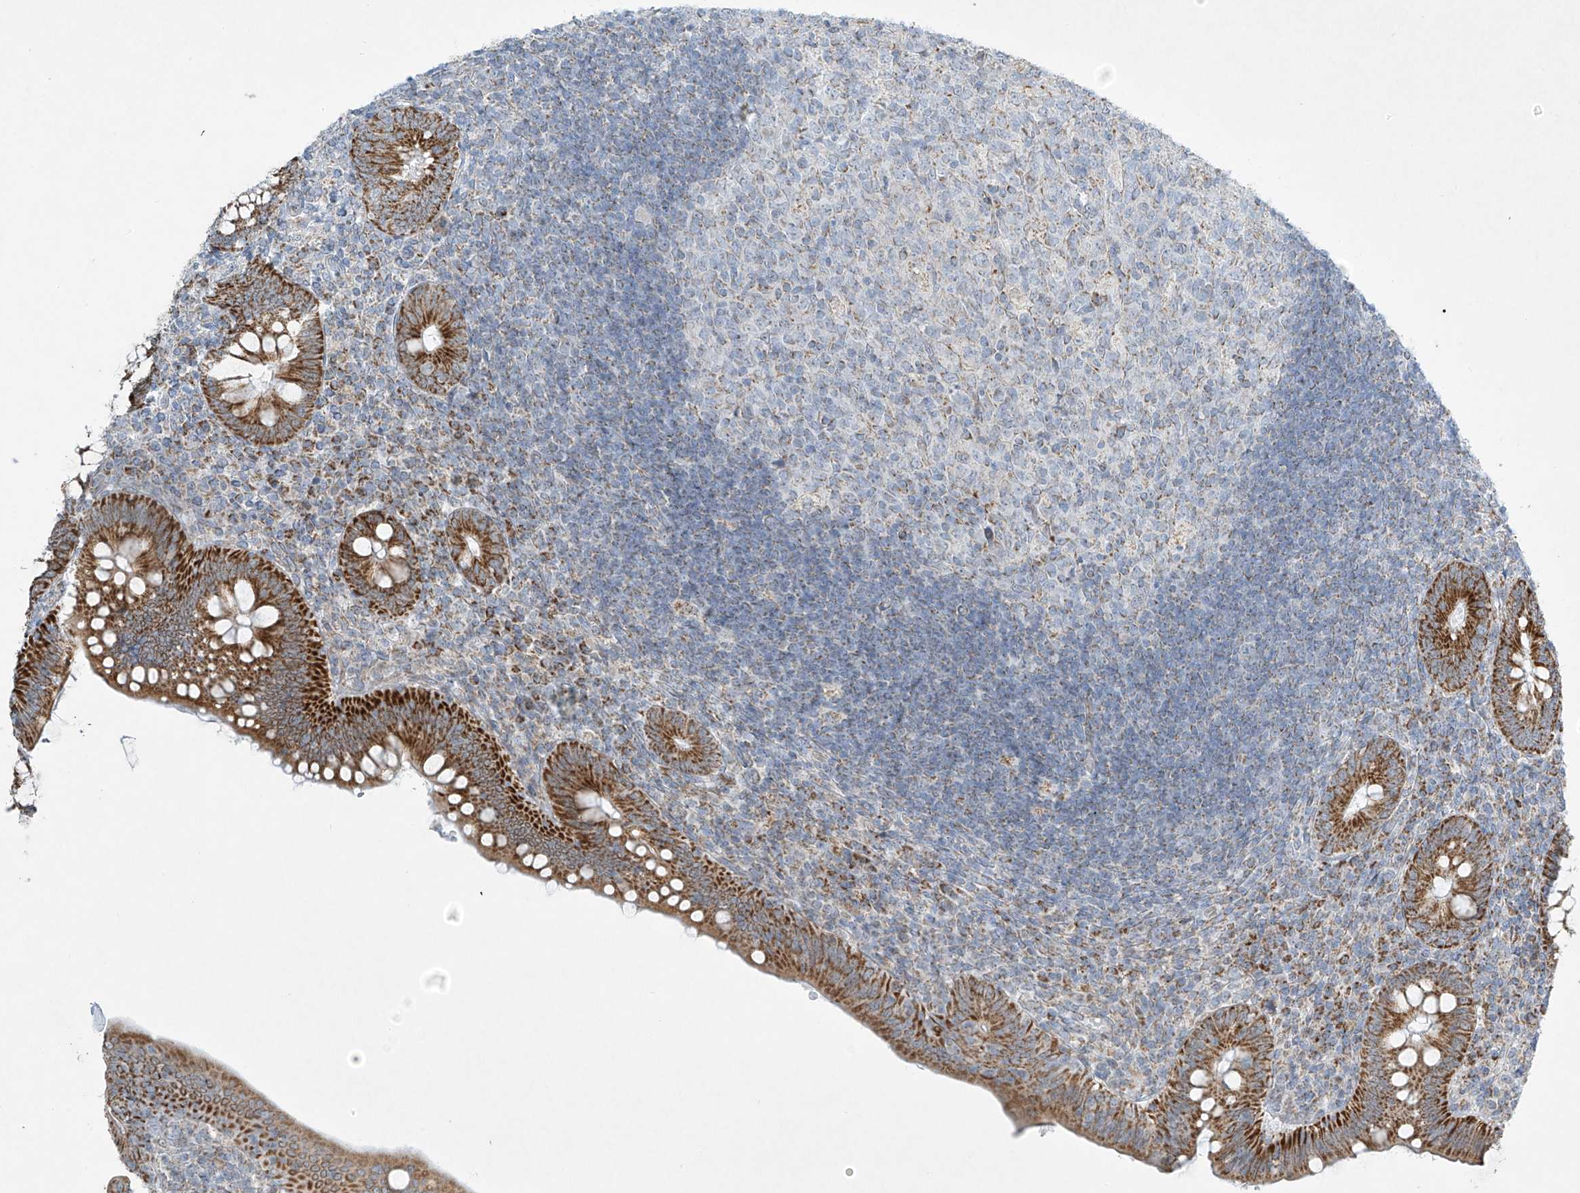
{"staining": {"intensity": "strong", "quantity": ">75%", "location": "cytoplasmic/membranous"}, "tissue": "appendix", "cell_type": "Glandular cells", "image_type": "normal", "snomed": [{"axis": "morphology", "description": "Normal tissue, NOS"}, {"axis": "topography", "description": "Appendix"}], "caption": "Appendix stained with DAB (3,3'-diaminobenzidine) immunohistochemistry (IHC) shows high levels of strong cytoplasmic/membranous expression in about >75% of glandular cells. (DAB (3,3'-diaminobenzidine) IHC, brown staining for protein, blue staining for nuclei).", "gene": "SMDT1", "patient": {"sex": "male", "age": 14}}